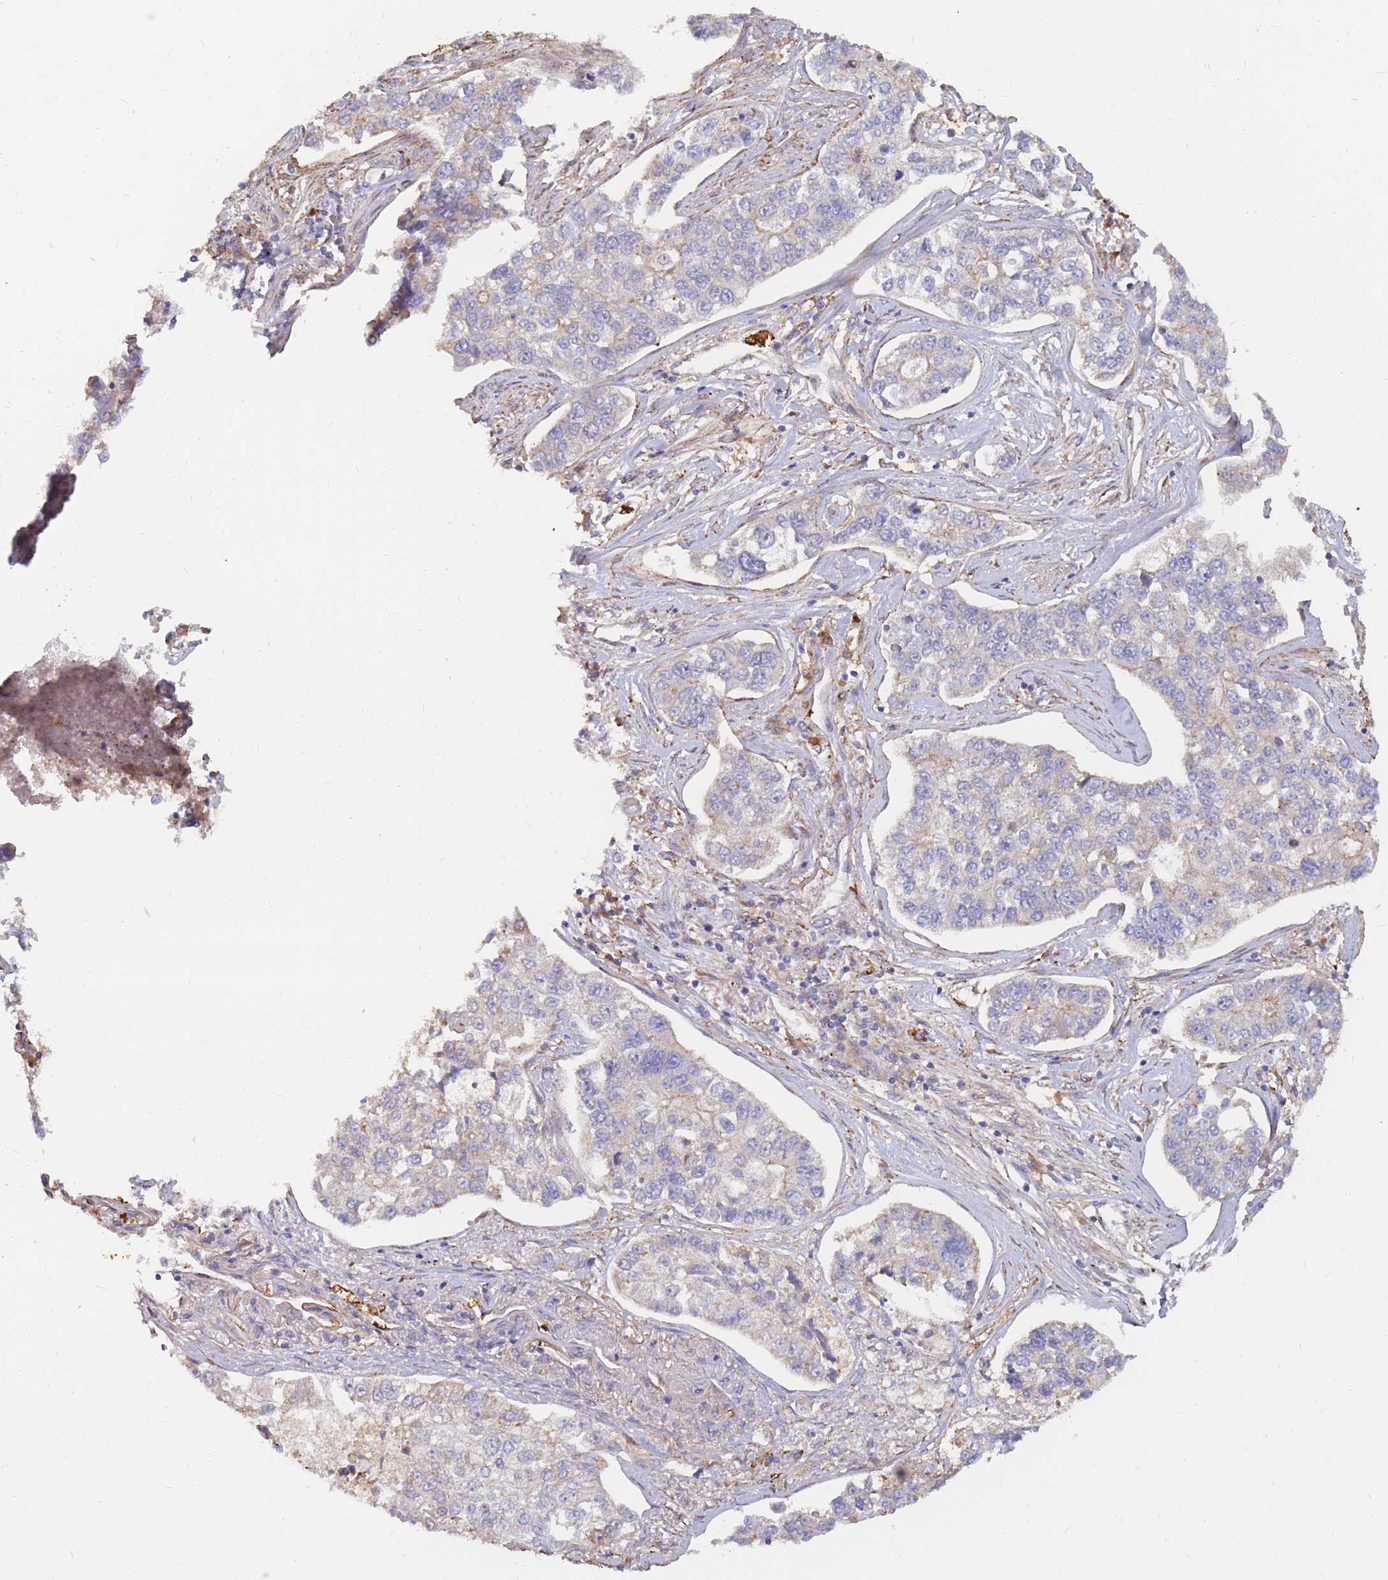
{"staining": {"intensity": "negative", "quantity": "none", "location": "none"}, "tissue": "lung cancer", "cell_type": "Tumor cells", "image_type": "cancer", "snomed": [{"axis": "morphology", "description": "Adenocarcinoma, NOS"}, {"axis": "topography", "description": "Lung"}], "caption": "Immunohistochemical staining of human adenocarcinoma (lung) shows no significant positivity in tumor cells.", "gene": "ATP10D", "patient": {"sex": "male", "age": 49}}